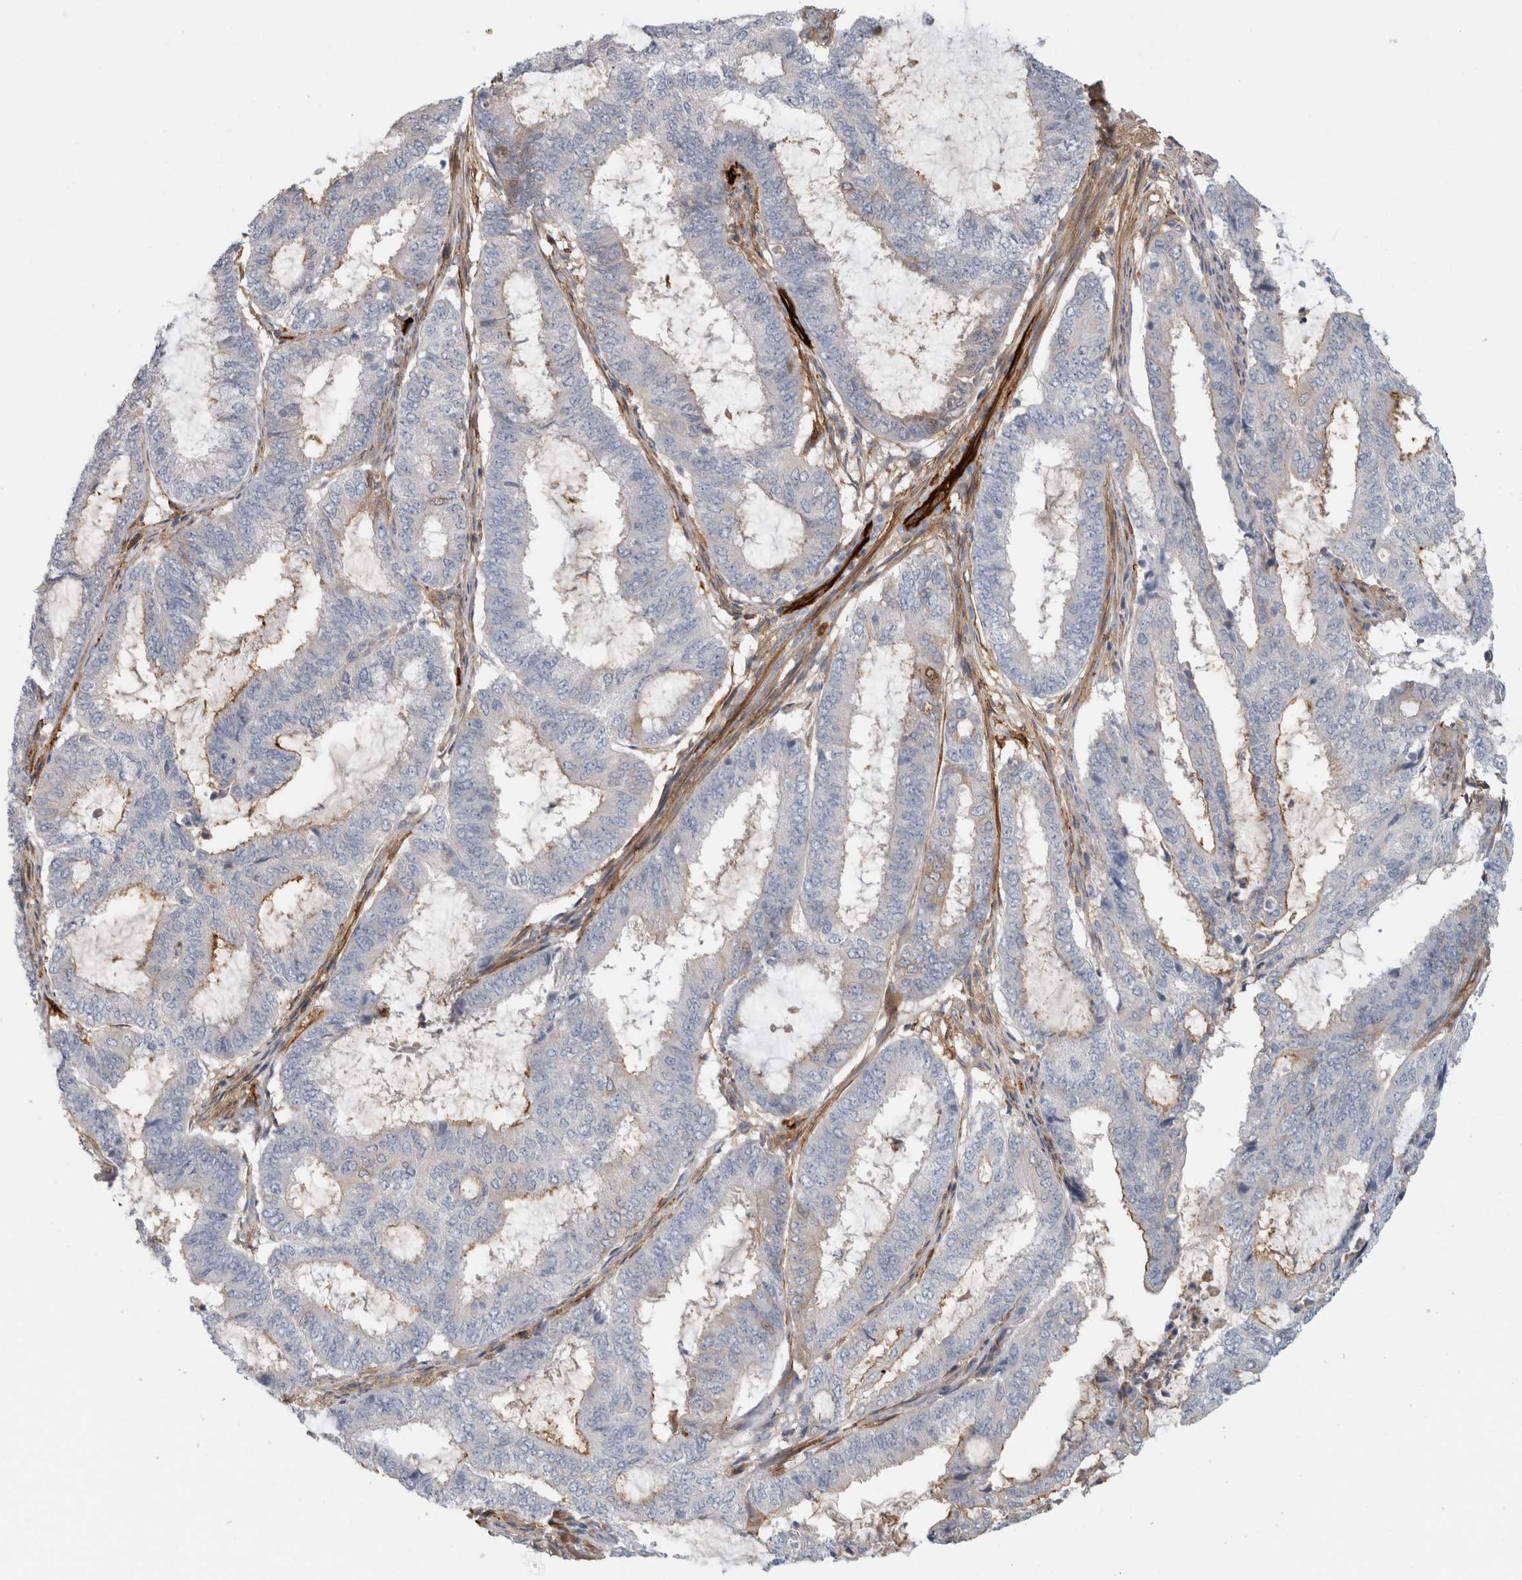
{"staining": {"intensity": "negative", "quantity": "none", "location": "none"}, "tissue": "endometrial cancer", "cell_type": "Tumor cells", "image_type": "cancer", "snomed": [{"axis": "morphology", "description": "Adenocarcinoma, NOS"}, {"axis": "topography", "description": "Endometrium"}], "caption": "Immunohistochemical staining of endometrial adenocarcinoma shows no significant positivity in tumor cells.", "gene": "CD55", "patient": {"sex": "female", "age": 51}}